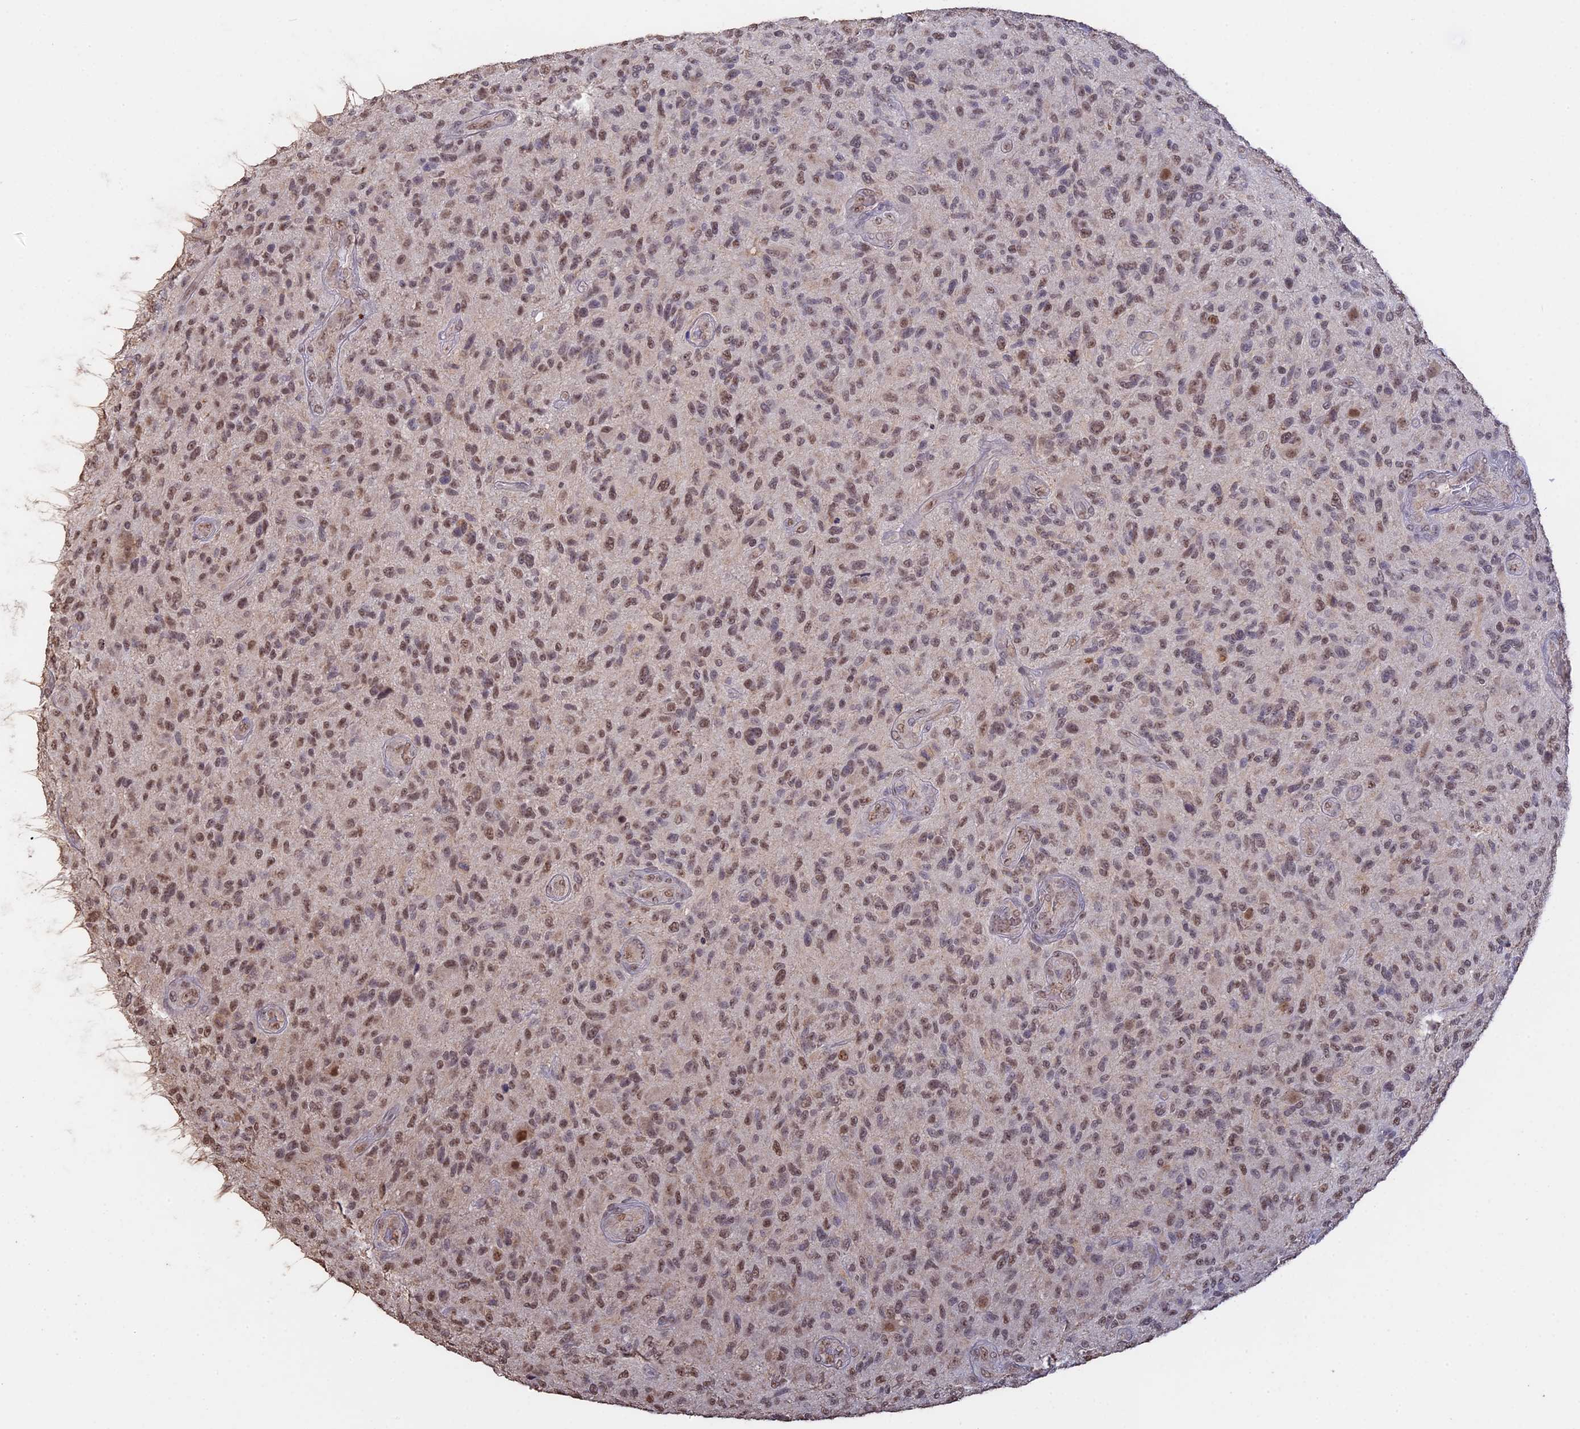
{"staining": {"intensity": "moderate", "quantity": ">75%", "location": "nuclear"}, "tissue": "glioma", "cell_type": "Tumor cells", "image_type": "cancer", "snomed": [{"axis": "morphology", "description": "Glioma, malignant, High grade"}, {"axis": "topography", "description": "Brain"}], "caption": "Protein analysis of glioma tissue demonstrates moderate nuclear positivity in approximately >75% of tumor cells.", "gene": "PSMC6", "patient": {"sex": "male", "age": 47}}